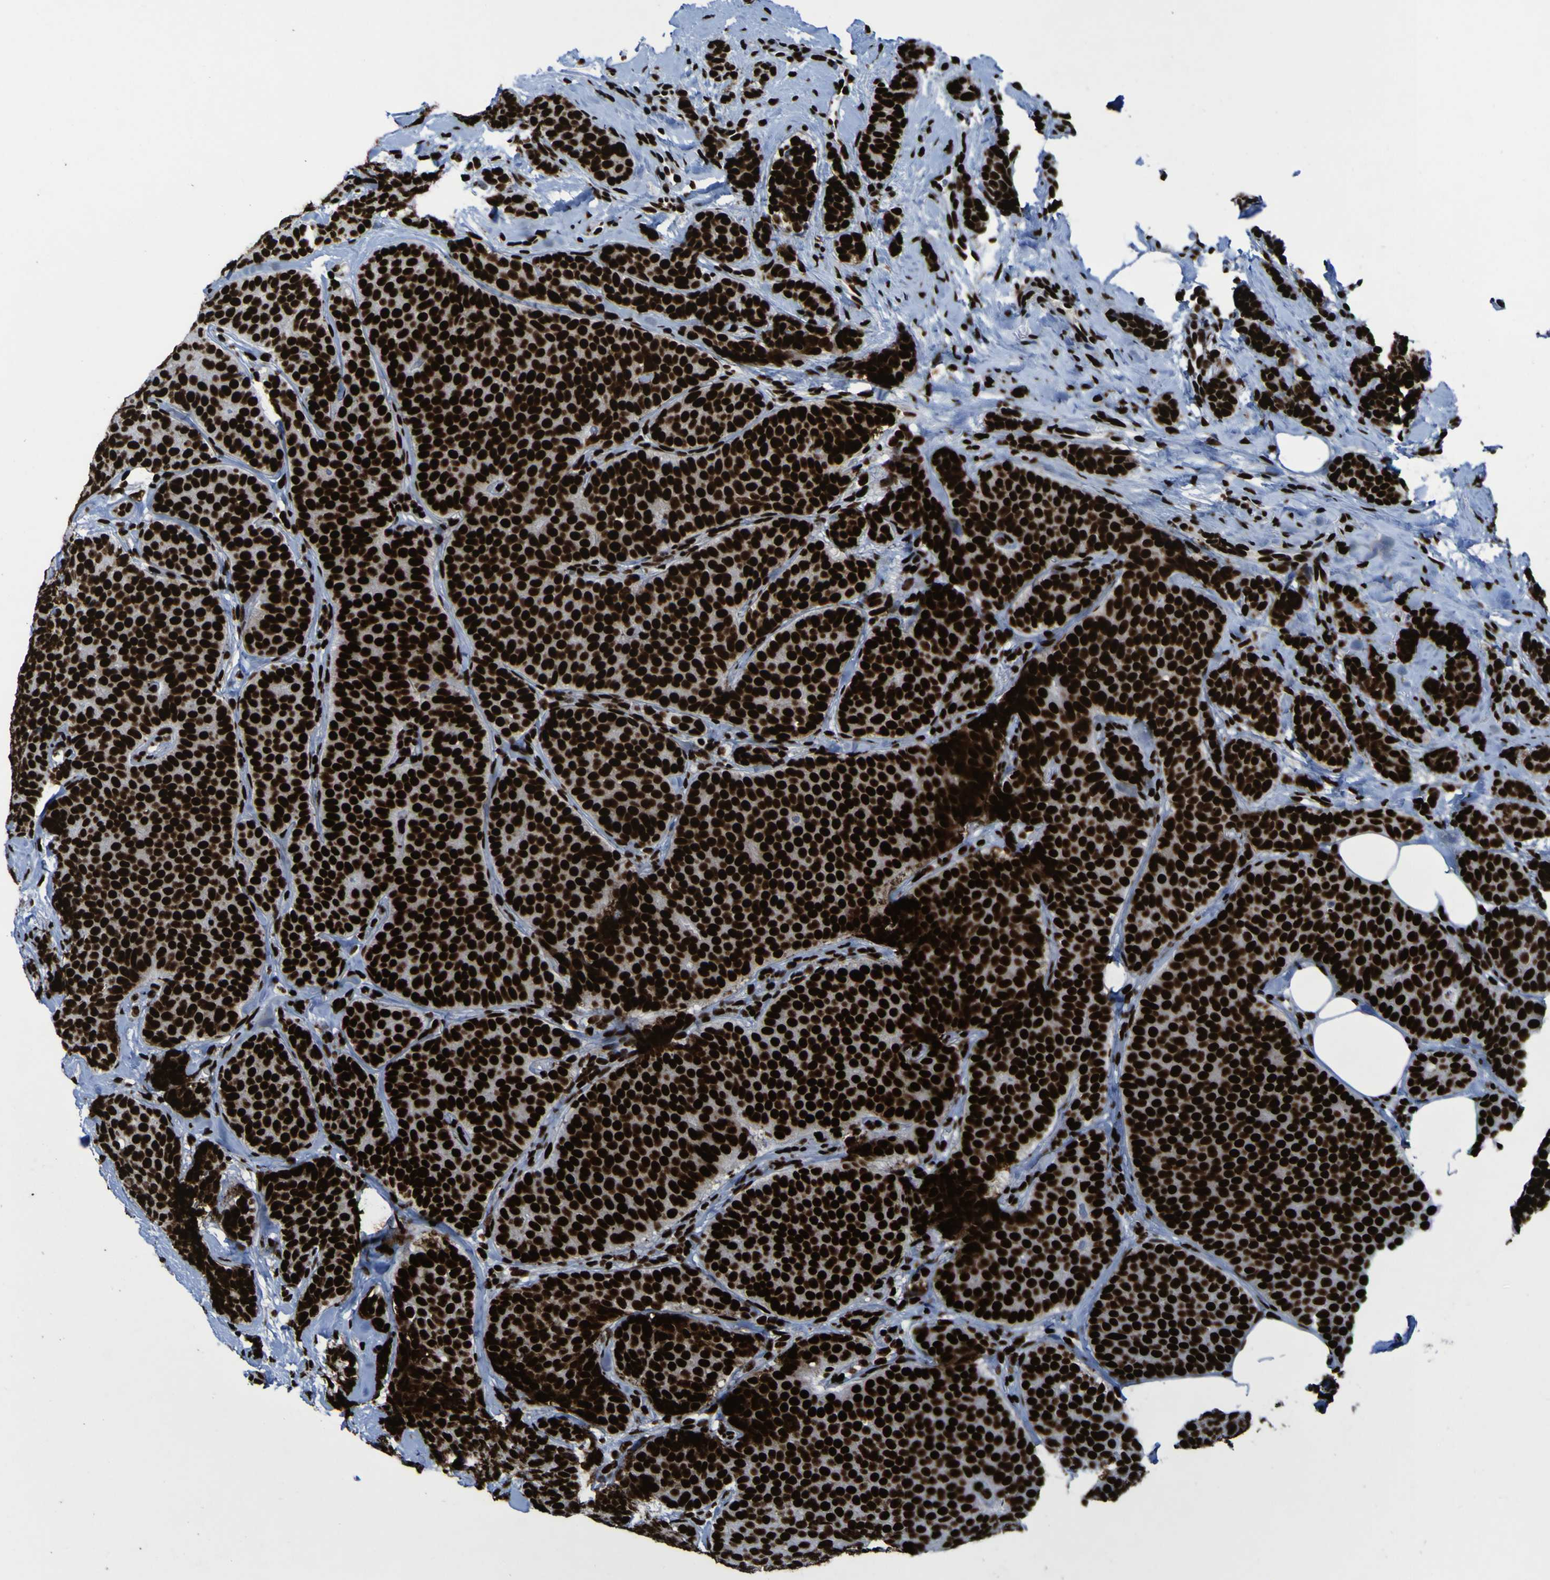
{"staining": {"intensity": "strong", "quantity": ">75%", "location": "nuclear"}, "tissue": "breast cancer", "cell_type": "Tumor cells", "image_type": "cancer", "snomed": [{"axis": "morphology", "description": "Lobular carcinoma"}, {"axis": "topography", "description": "Skin"}, {"axis": "topography", "description": "Breast"}], "caption": "The immunohistochemical stain labels strong nuclear staining in tumor cells of breast lobular carcinoma tissue. (Stains: DAB in brown, nuclei in blue, Microscopy: brightfield microscopy at high magnification).", "gene": "NPM1", "patient": {"sex": "female", "age": 46}}